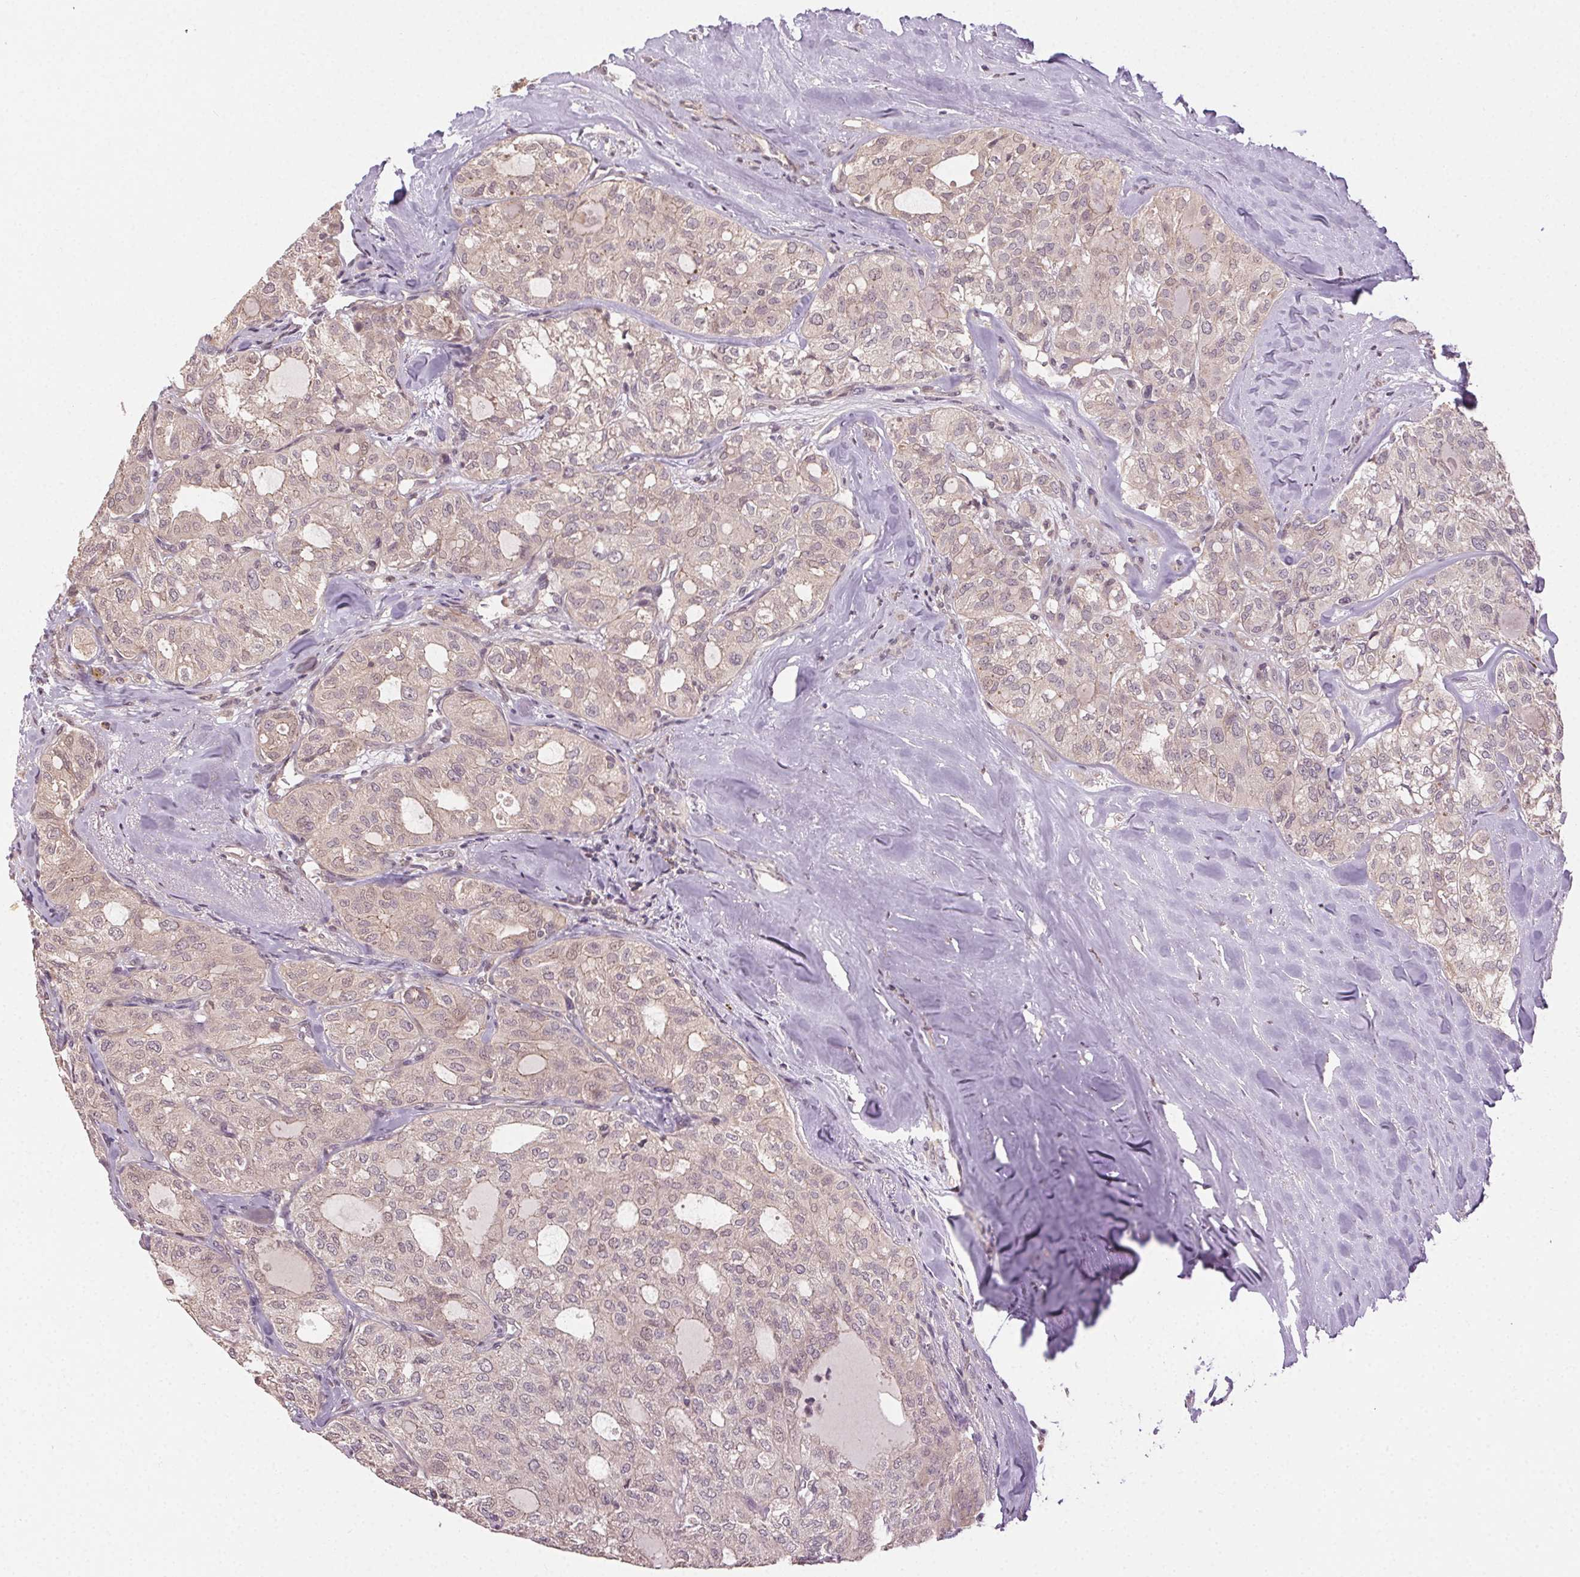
{"staining": {"intensity": "weak", "quantity": "25%-75%", "location": "cytoplasmic/membranous"}, "tissue": "thyroid cancer", "cell_type": "Tumor cells", "image_type": "cancer", "snomed": [{"axis": "morphology", "description": "Follicular adenoma carcinoma, NOS"}, {"axis": "topography", "description": "Thyroid gland"}], "caption": "Immunohistochemical staining of thyroid follicular adenoma carcinoma exhibits low levels of weak cytoplasmic/membranous positivity in about 25%-75% of tumor cells.", "gene": "ATP1B3", "patient": {"sex": "male", "age": 75}}